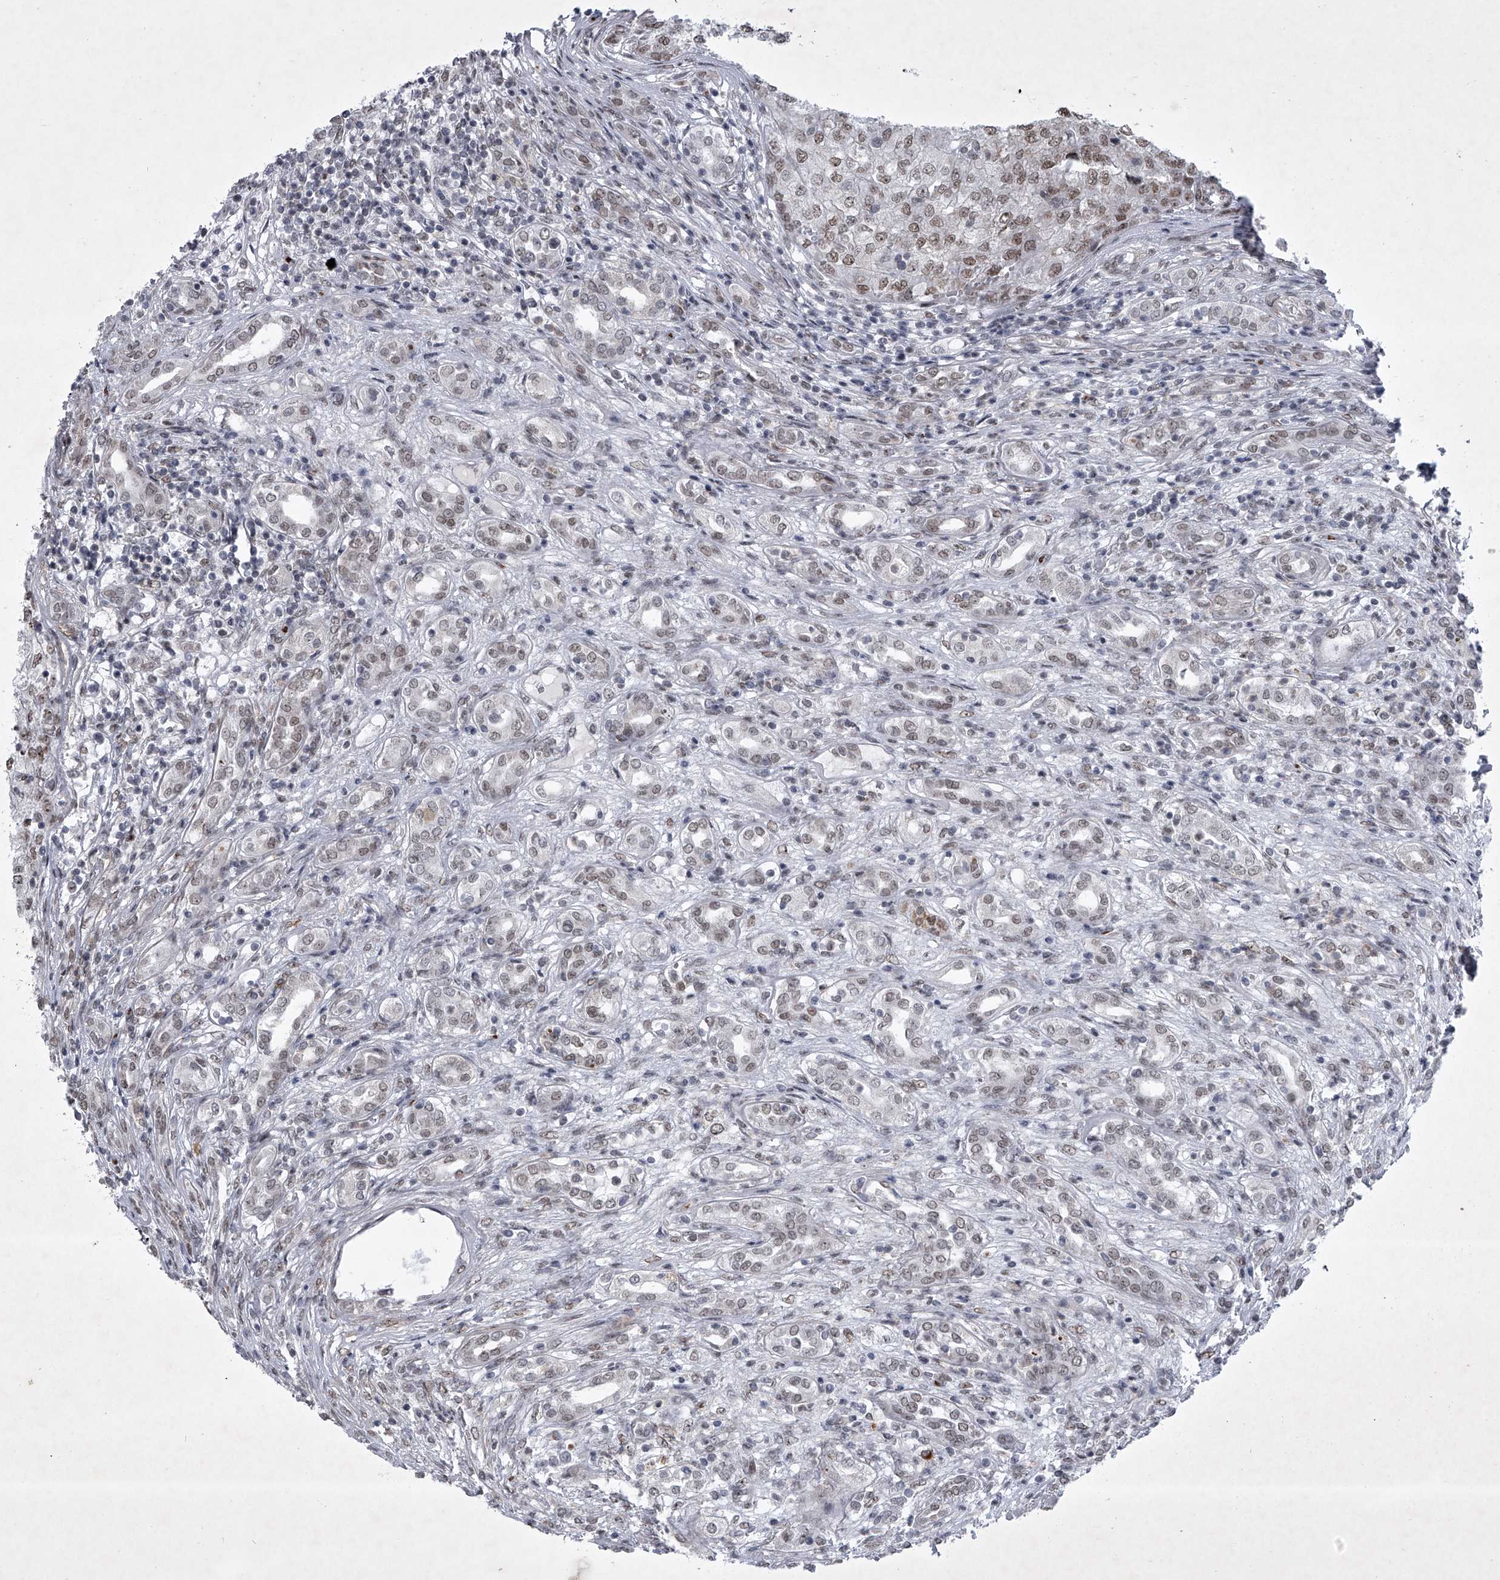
{"staining": {"intensity": "moderate", "quantity": ">75%", "location": "nuclear"}, "tissue": "renal cancer", "cell_type": "Tumor cells", "image_type": "cancer", "snomed": [{"axis": "morphology", "description": "Adenocarcinoma, NOS"}, {"axis": "topography", "description": "Kidney"}], "caption": "Immunohistochemistry micrograph of human renal adenocarcinoma stained for a protein (brown), which exhibits medium levels of moderate nuclear positivity in about >75% of tumor cells.", "gene": "MLLT1", "patient": {"sex": "female", "age": 54}}